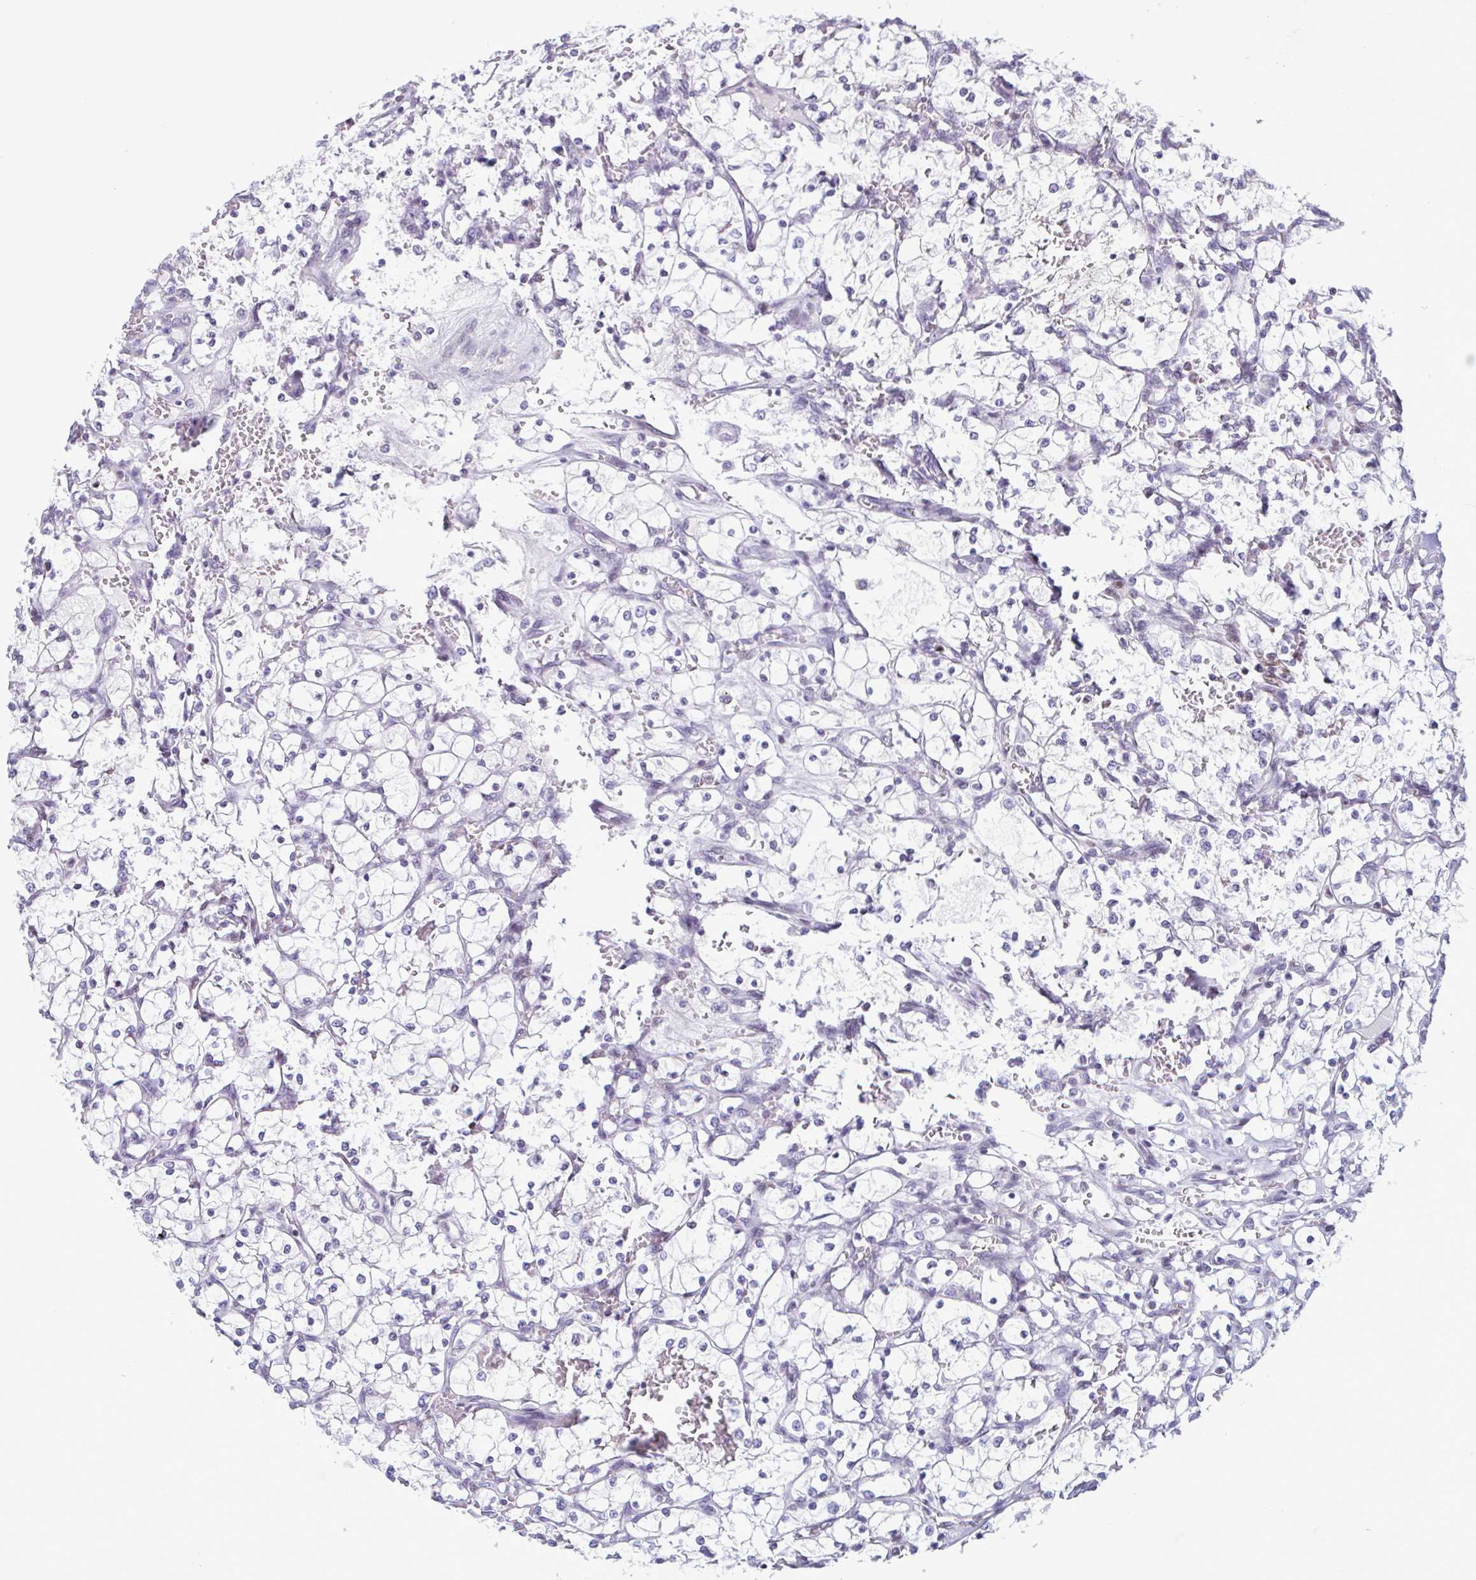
{"staining": {"intensity": "negative", "quantity": "none", "location": "none"}, "tissue": "renal cancer", "cell_type": "Tumor cells", "image_type": "cancer", "snomed": [{"axis": "morphology", "description": "Adenocarcinoma, NOS"}, {"axis": "topography", "description": "Kidney"}], "caption": "Immunohistochemical staining of adenocarcinoma (renal) displays no significant expression in tumor cells.", "gene": "IRF1", "patient": {"sex": "female", "age": 69}}